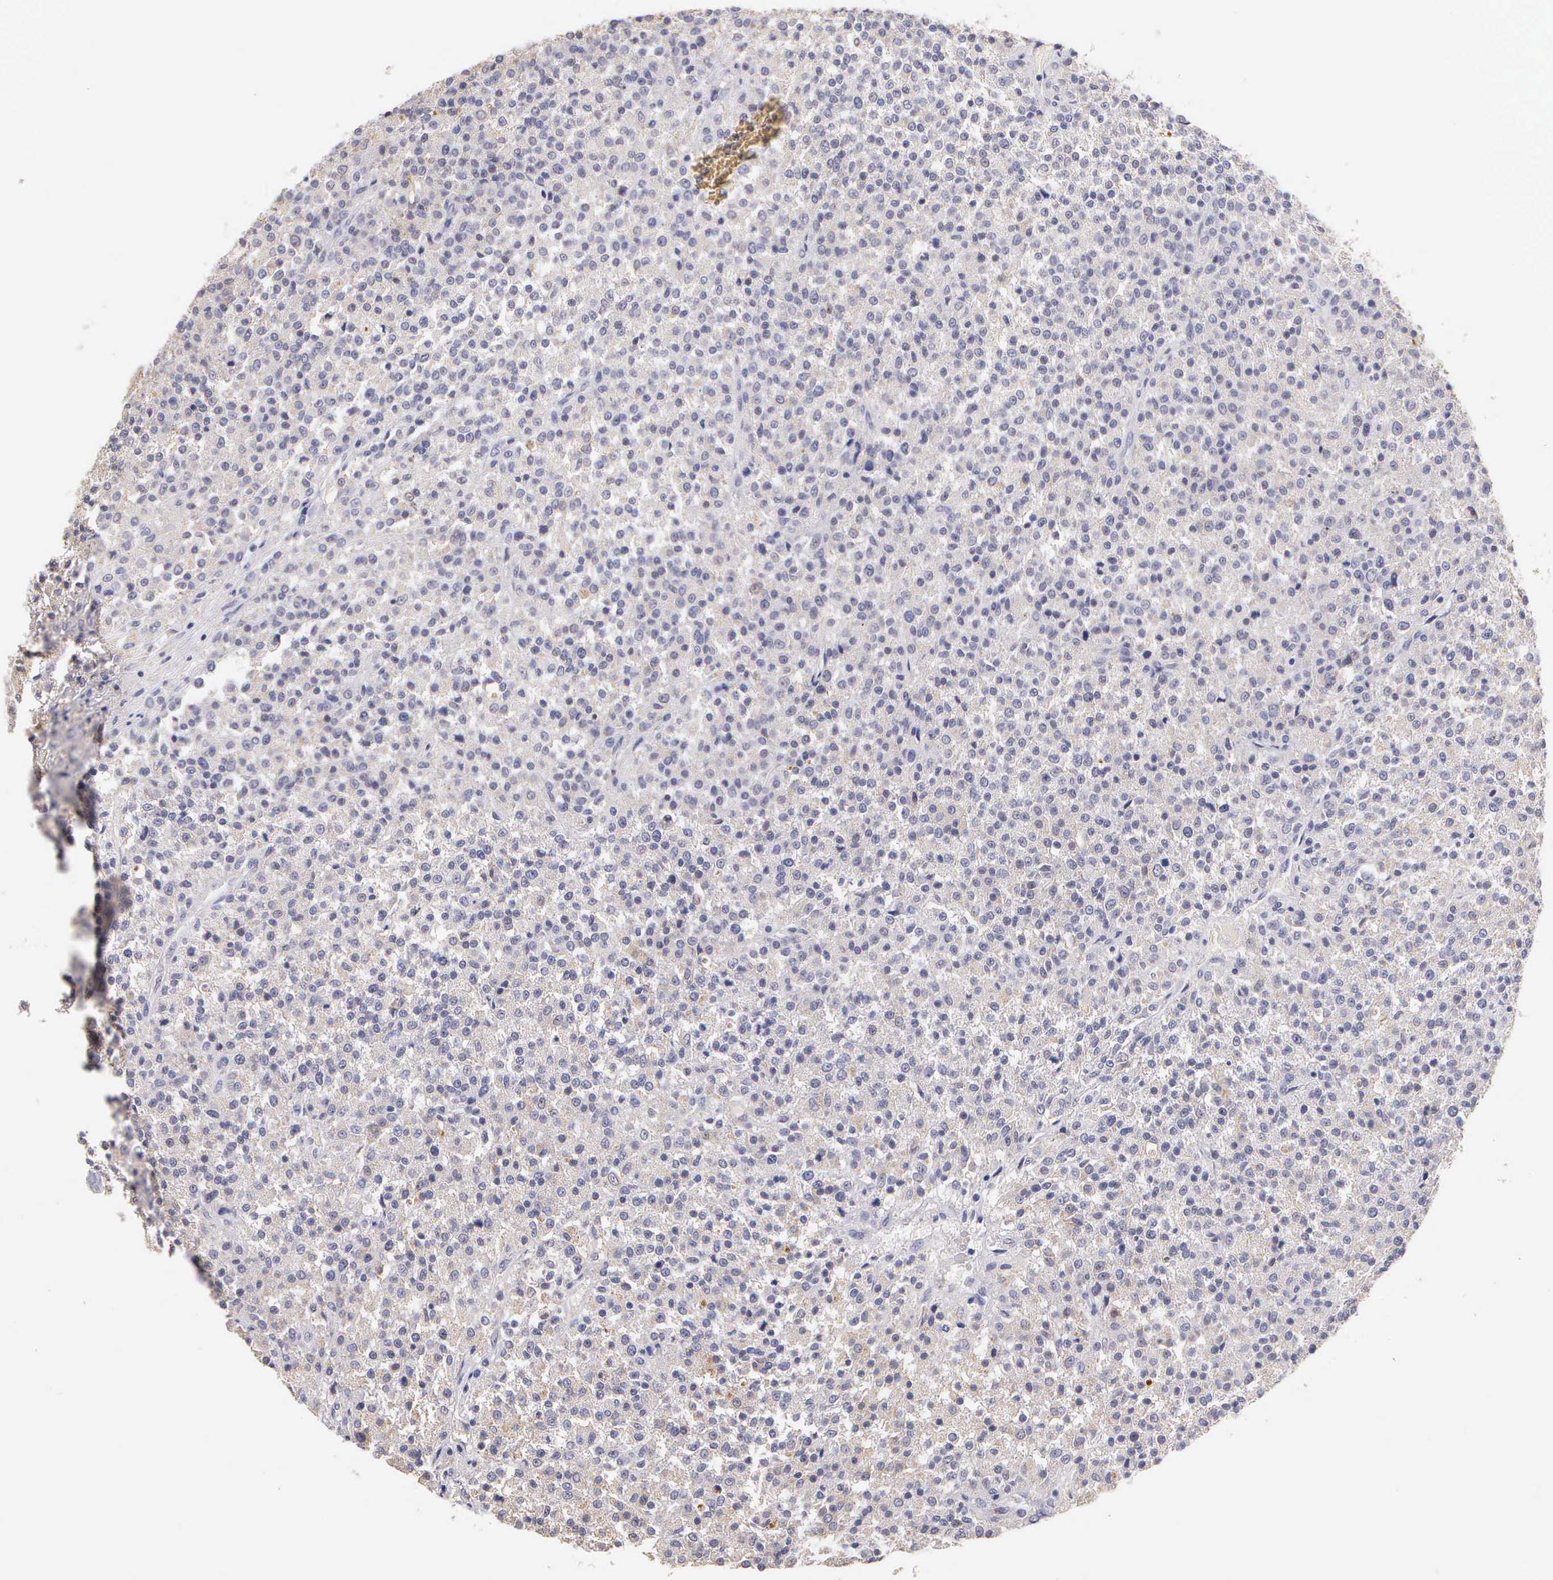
{"staining": {"intensity": "negative", "quantity": "none", "location": "none"}, "tissue": "testis cancer", "cell_type": "Tumor cells", "image_type": "cancer", "snomed": [{"axis": "morphology", "description": "Seminoma, NOS"}, {"axis": "topography", "description": "Testis"}], "caption": "IHC of testis seminoma displays no positivity in tumor cells.", "gene": "ESR1", "patient": {"sex": "male", "age": 59}}